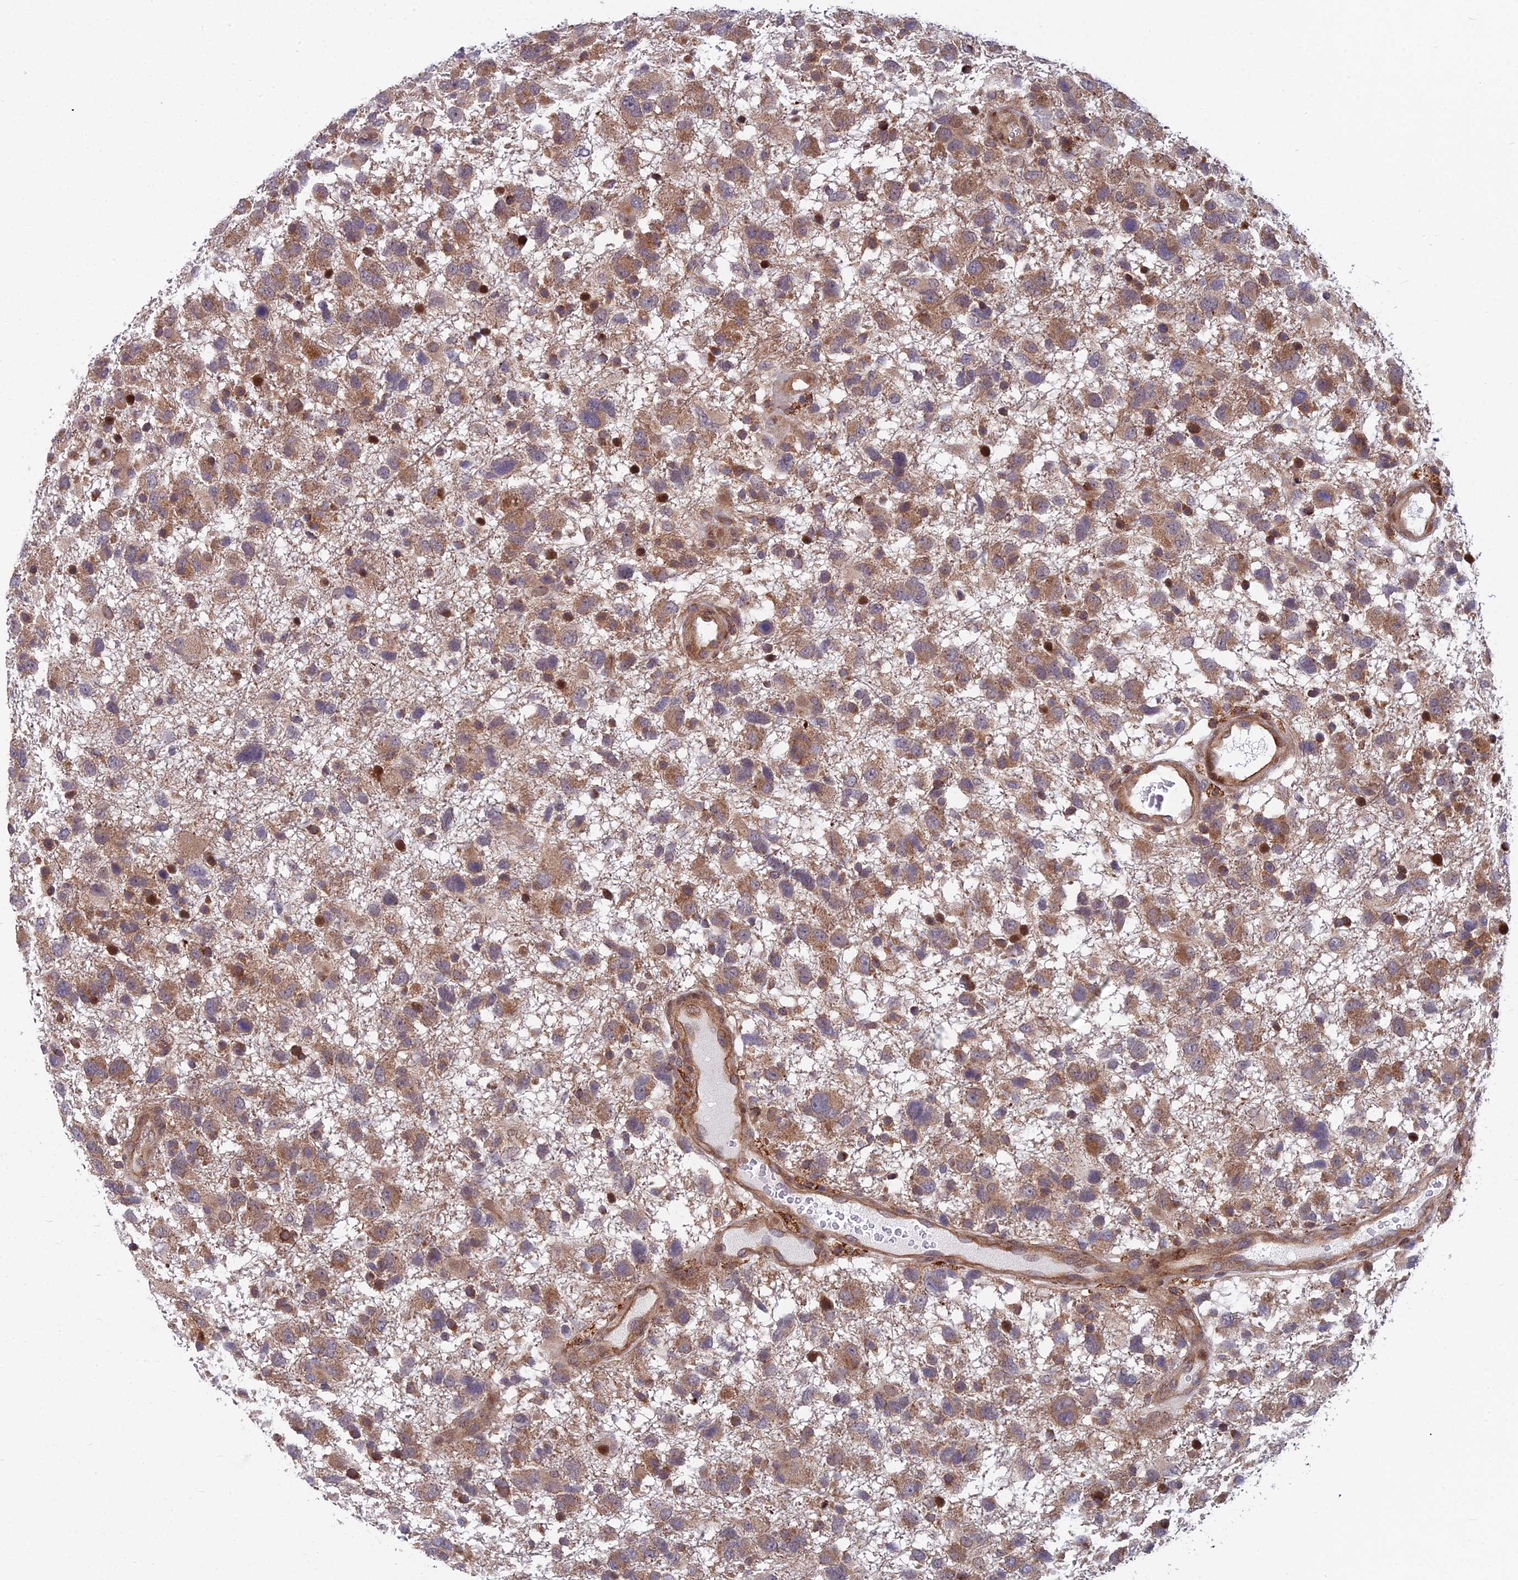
{"staining": {"intensity": "moderate", "quantity": ">75%", "location": "cytoplasmic/membranous"}, "tissue": "glioma", "cell_type": "Tumor cells", "image_type": "cancer", "snomed": [{"axis": "morphology", "description": "Glioma, malignant, High grade"}, {"axis": "topography", "description": "Brain"}], "caption": "Protein expression analysis of malignant high-grade glioma reveals moderate cytoplasmic/membranous positivity in approximately >75% of tumor cells. Nuclei are stained in blue.", "gene": "COMMD2", "patient": {"sex": "male", "age": 61}}